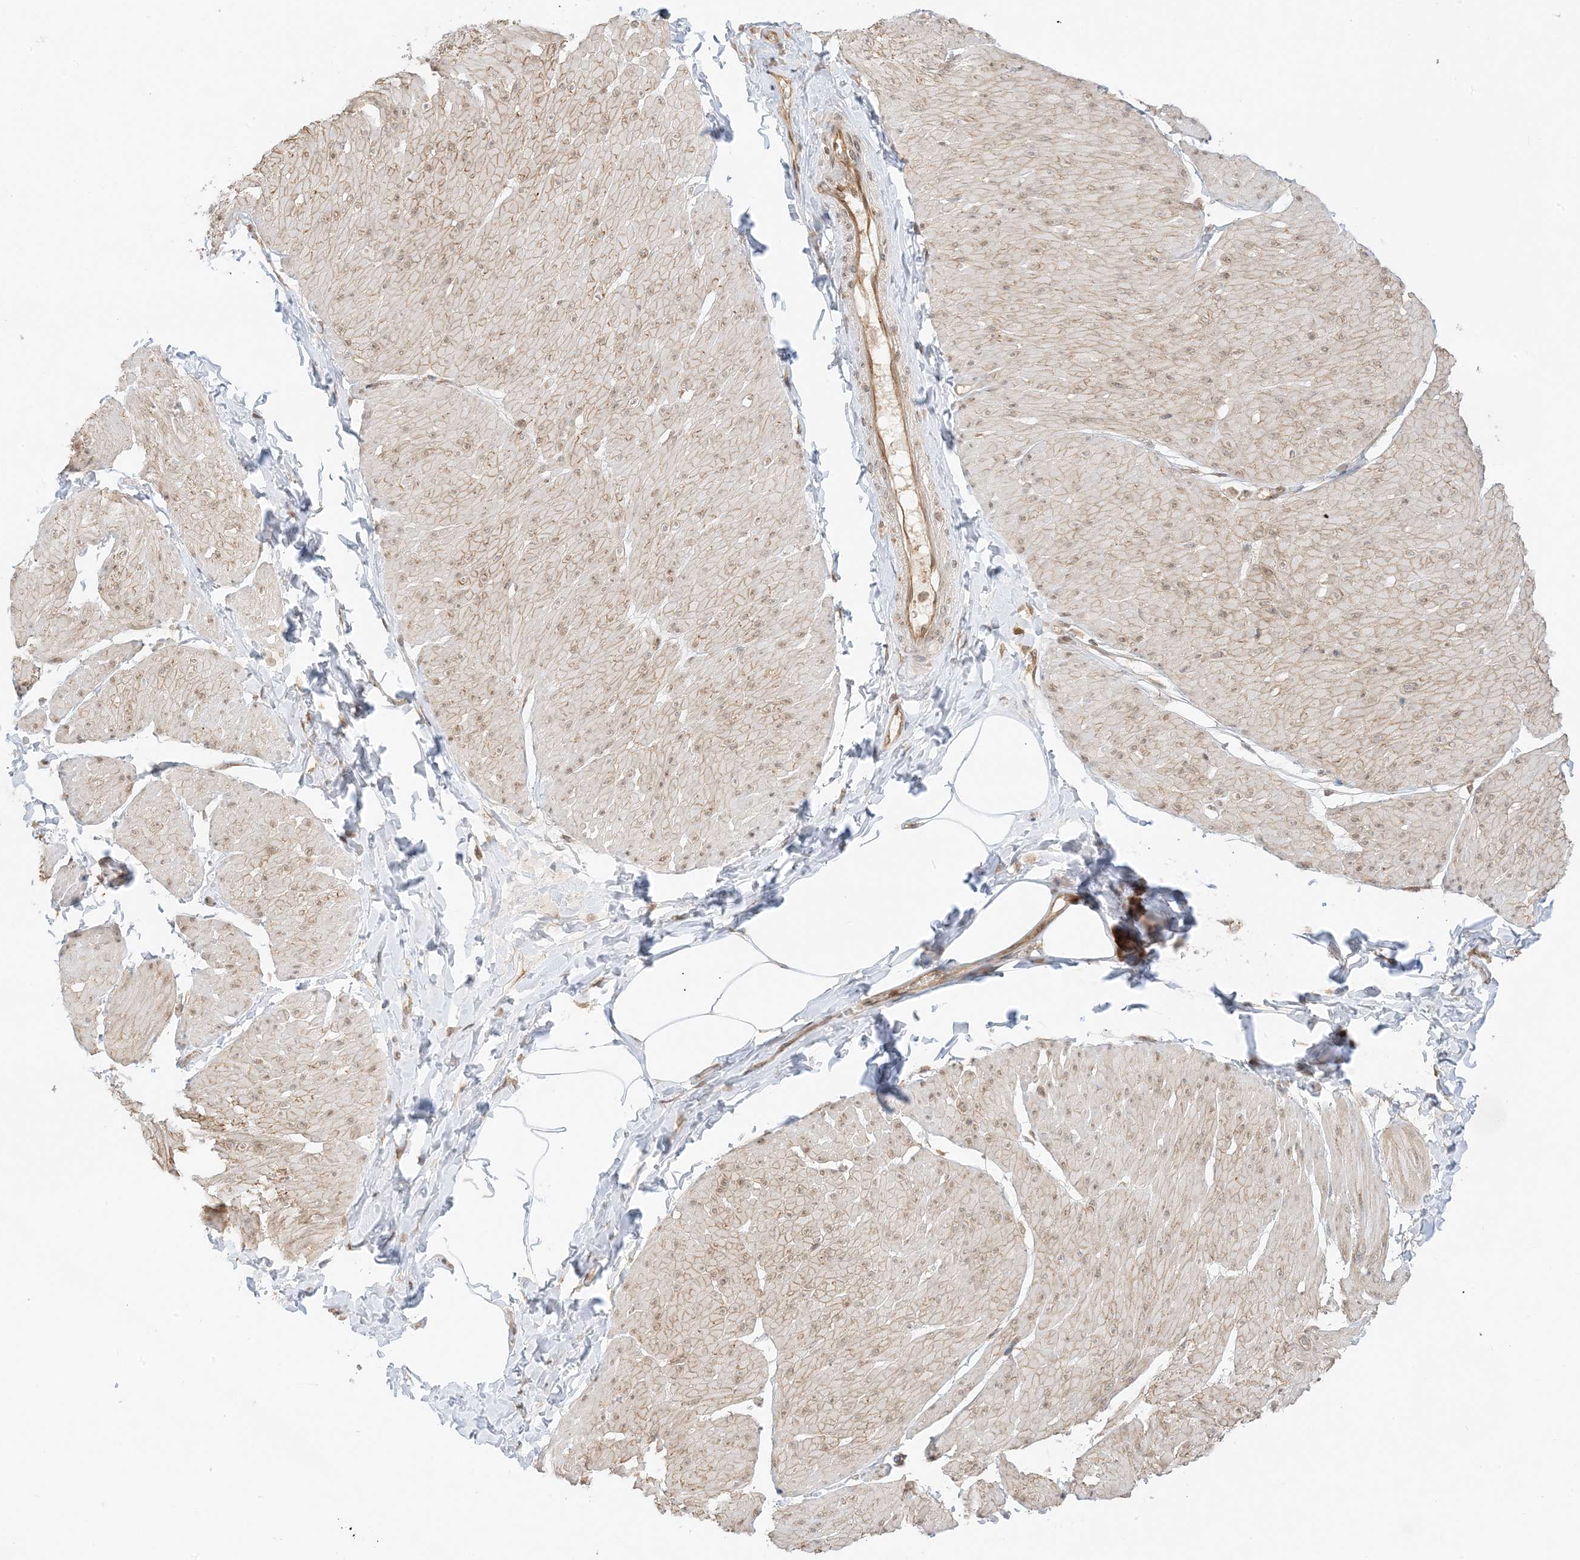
{"staining": {"intensity": "moderate", "quantity": "<25%", "location": "nuclear"}, "tissue": "smooth muscle", "cell_type": "Smooth muscle cells", "image_type": "normal", "snomed": [{"axis": "morphology", "description": "Urothelial carcinoma, High grade"}, {"axis": "topography", "description": "Urinary bladder"}], "caption": "Smooth muscle stained with immunohistochemistry (IHC) shows moderate nuclear positivity in approximately <25% of smooth muscle cells. (DAB (3,3'-diaminobenzidine) = brown stain, brightfield microscopy at high magnification).", "gene": "UBAP2L", "patient": {"sex": "male", "age": 46}}